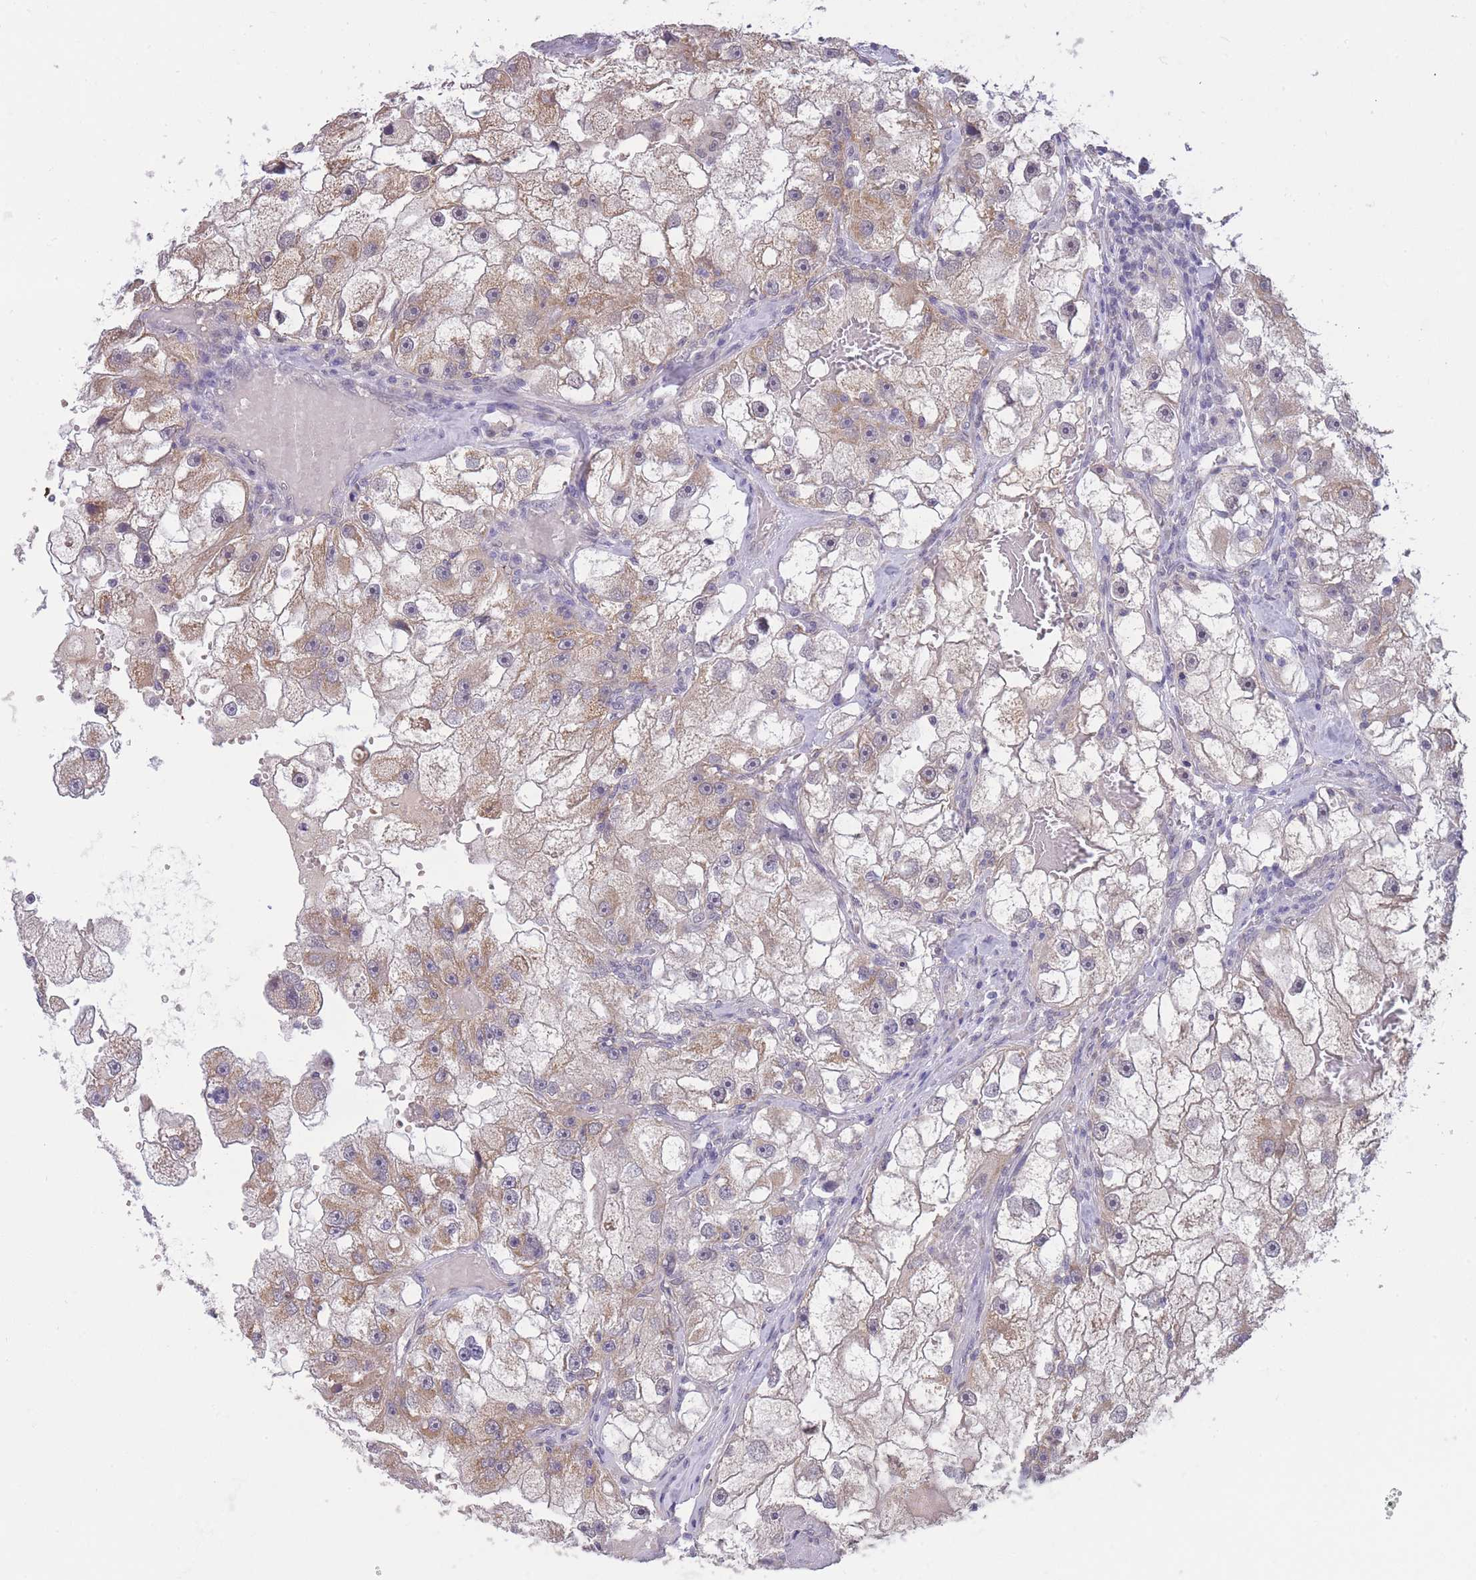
{"staining": {"intensity": "moderate", "quantity": "25%-75%", "location": "cytoplasmic/membranous"}, "tissue": "renal cancer", "cell_type": "Tumor cells", "image_type": "cancer", "snomed": [{"axis": "morphology", "description": "Adenocarcinoma, NOS"}, {"axis": "topography", "description": "Kidney"}], "caption": "Tumor cells exhibit moderate cytoplasmic/membranous positivity in approximately 25%-75% of cells in adenocarcinoma (renal).", "gene": "GOLGA6L25", "patient": {"sex": "male", "age": 63}}